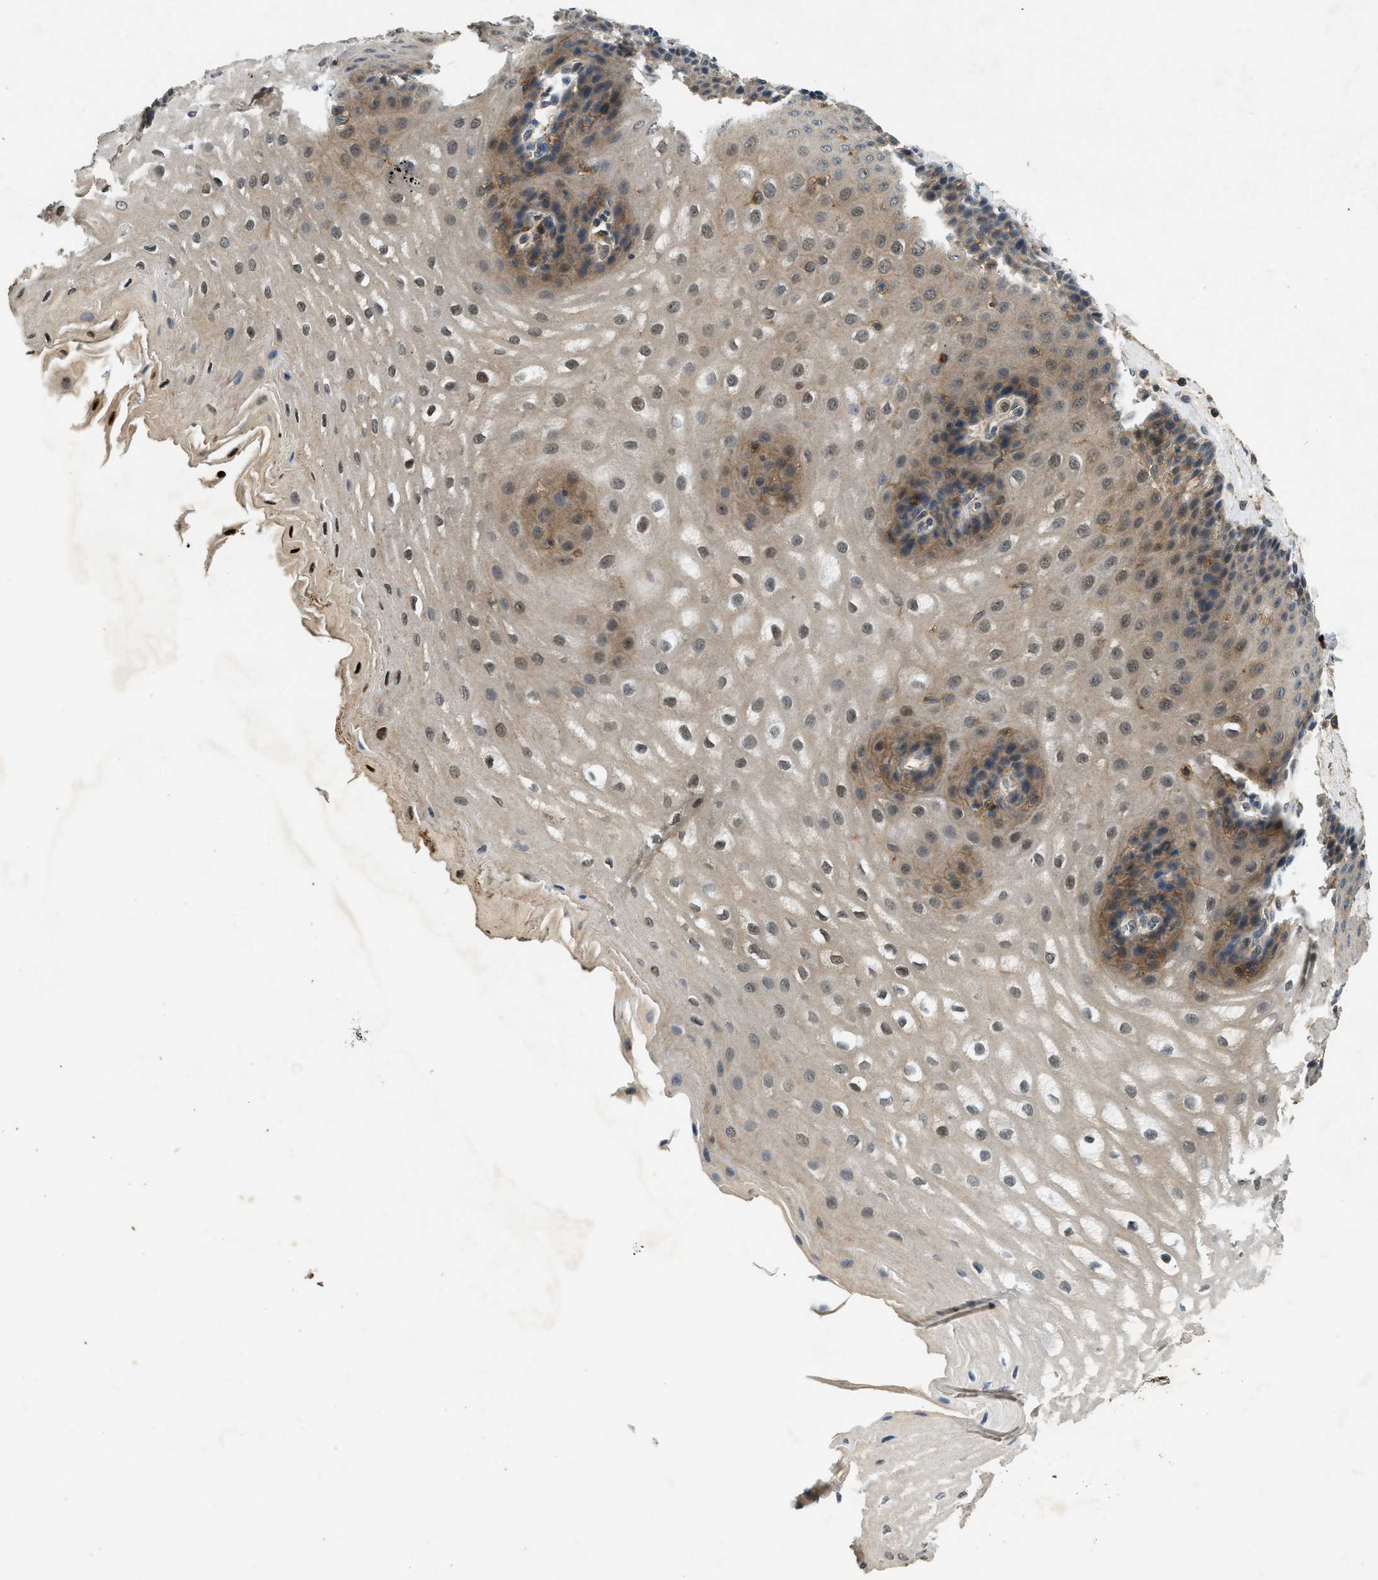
{"staining": {"intensity": "moderate", "quantity": "25%-75%", "location": "cytoplasmic/membranous,nuclear"}, "tissue": "esophagus", "cell_type": "Squamous epithelial cells", "image_type": "normal", "snomed": [{"axis": "morphology", "description": "Normal tissue, NOS"}, {"axis": "topography", "description": "Esophagus"}], "caption": "IHC micrograph of benign esophagus stained for a protein (brown), which shows medium levels of moderate cytoplasmic/membranous,nuclear expression in approximately 25%-75% of squamous epithelial cells.", "gene": "GMPPB", "patient": {"sex": "male", "age": 54}}